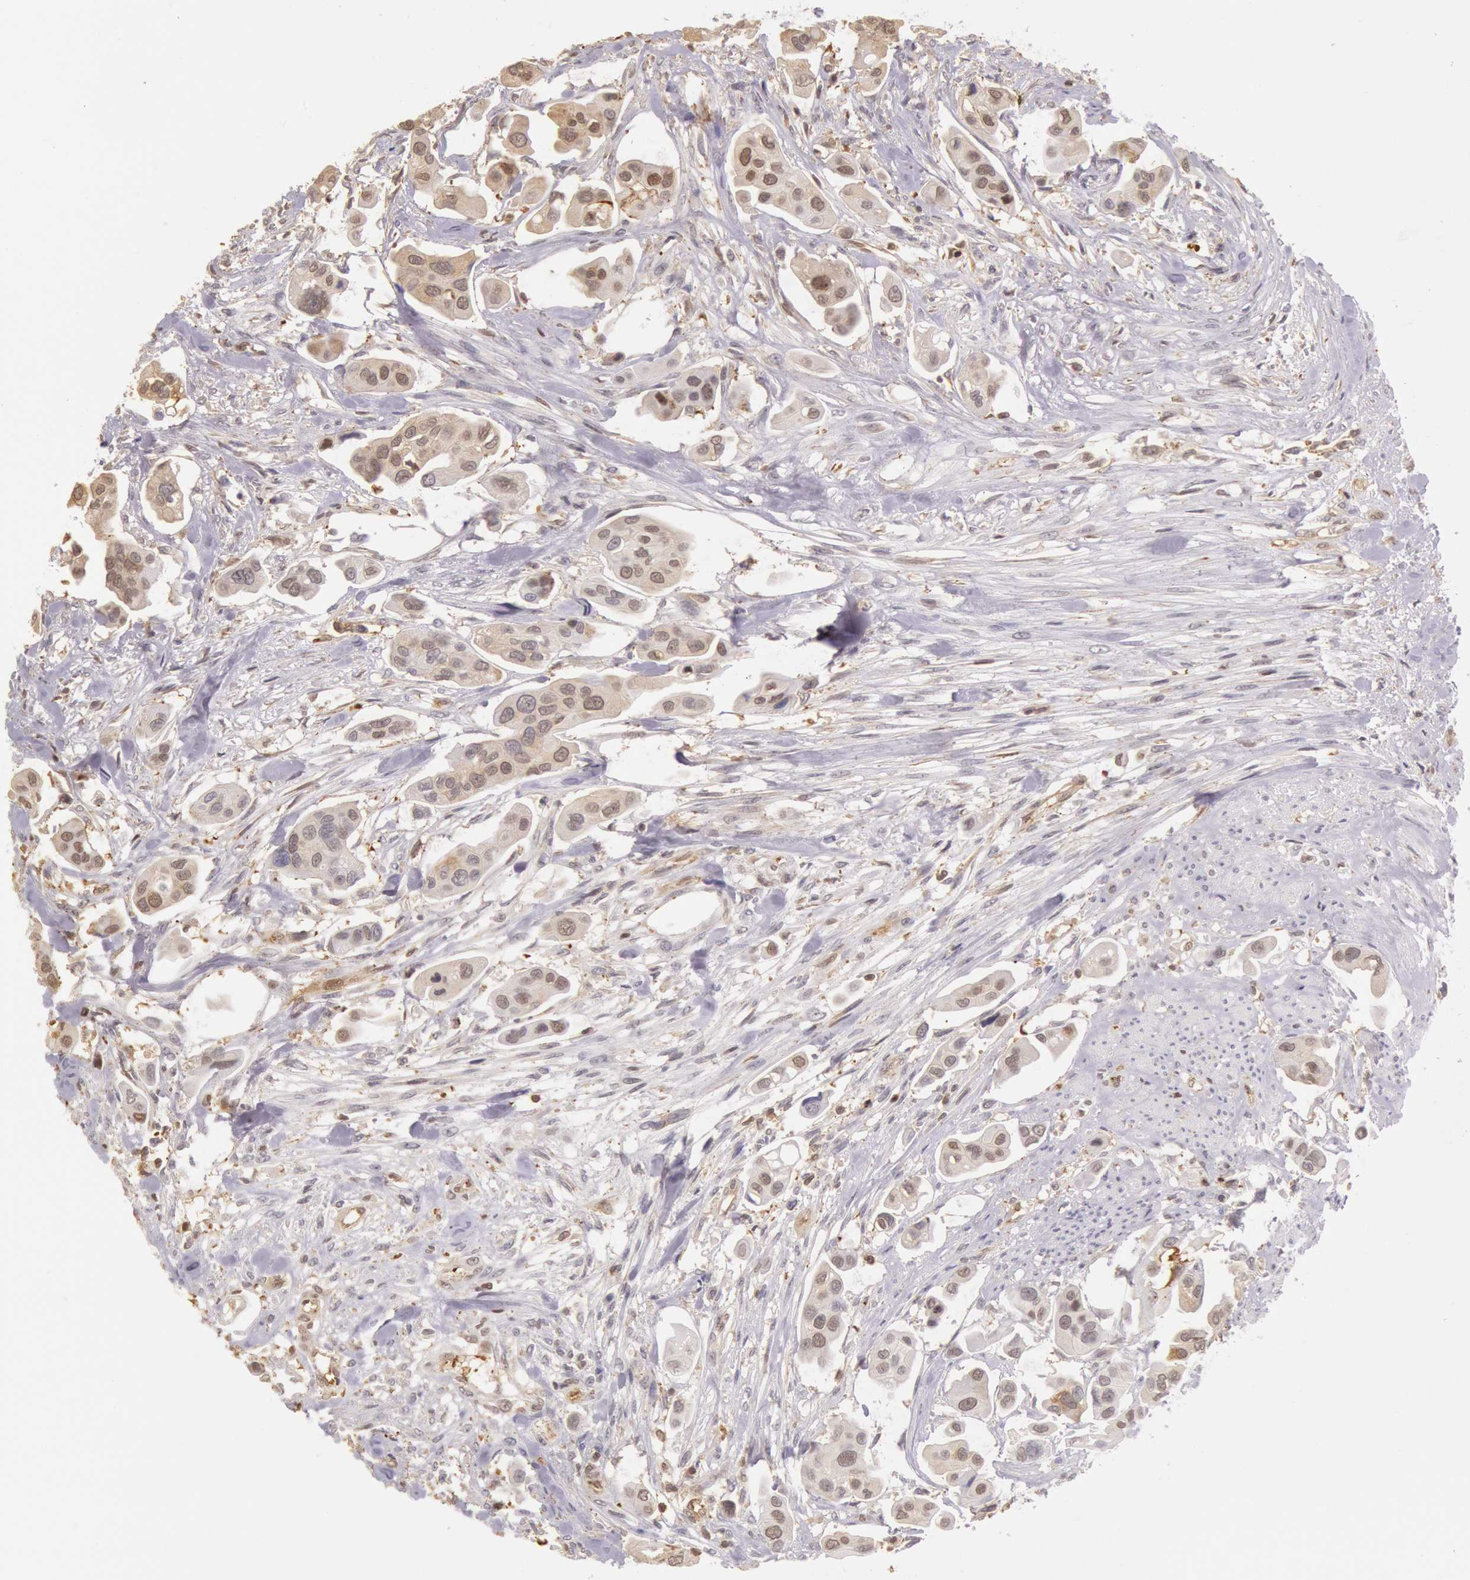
{"staining": {"intensity": "moderate", "quantity": ">75%", "location": "cytoplasmic/membranous,nuclear"}, "tissue": "urothelial cancer", "cell_type": "Tumor cells", "image_type": "cancer", "snomed": [{"axis": "morphology", "description": "Adenocarcinoma, NOS"}, {"axis": "topography", "description": "Urinary bladder"}], "caption": "Protein expression analysis of adenocarcinoma reveals moderate cytoplasmic/membranous and nuclear expression in about >75% of tumor cells.", "gene": "HIF1A", "patient": {"sex": "male", "age": 61}}